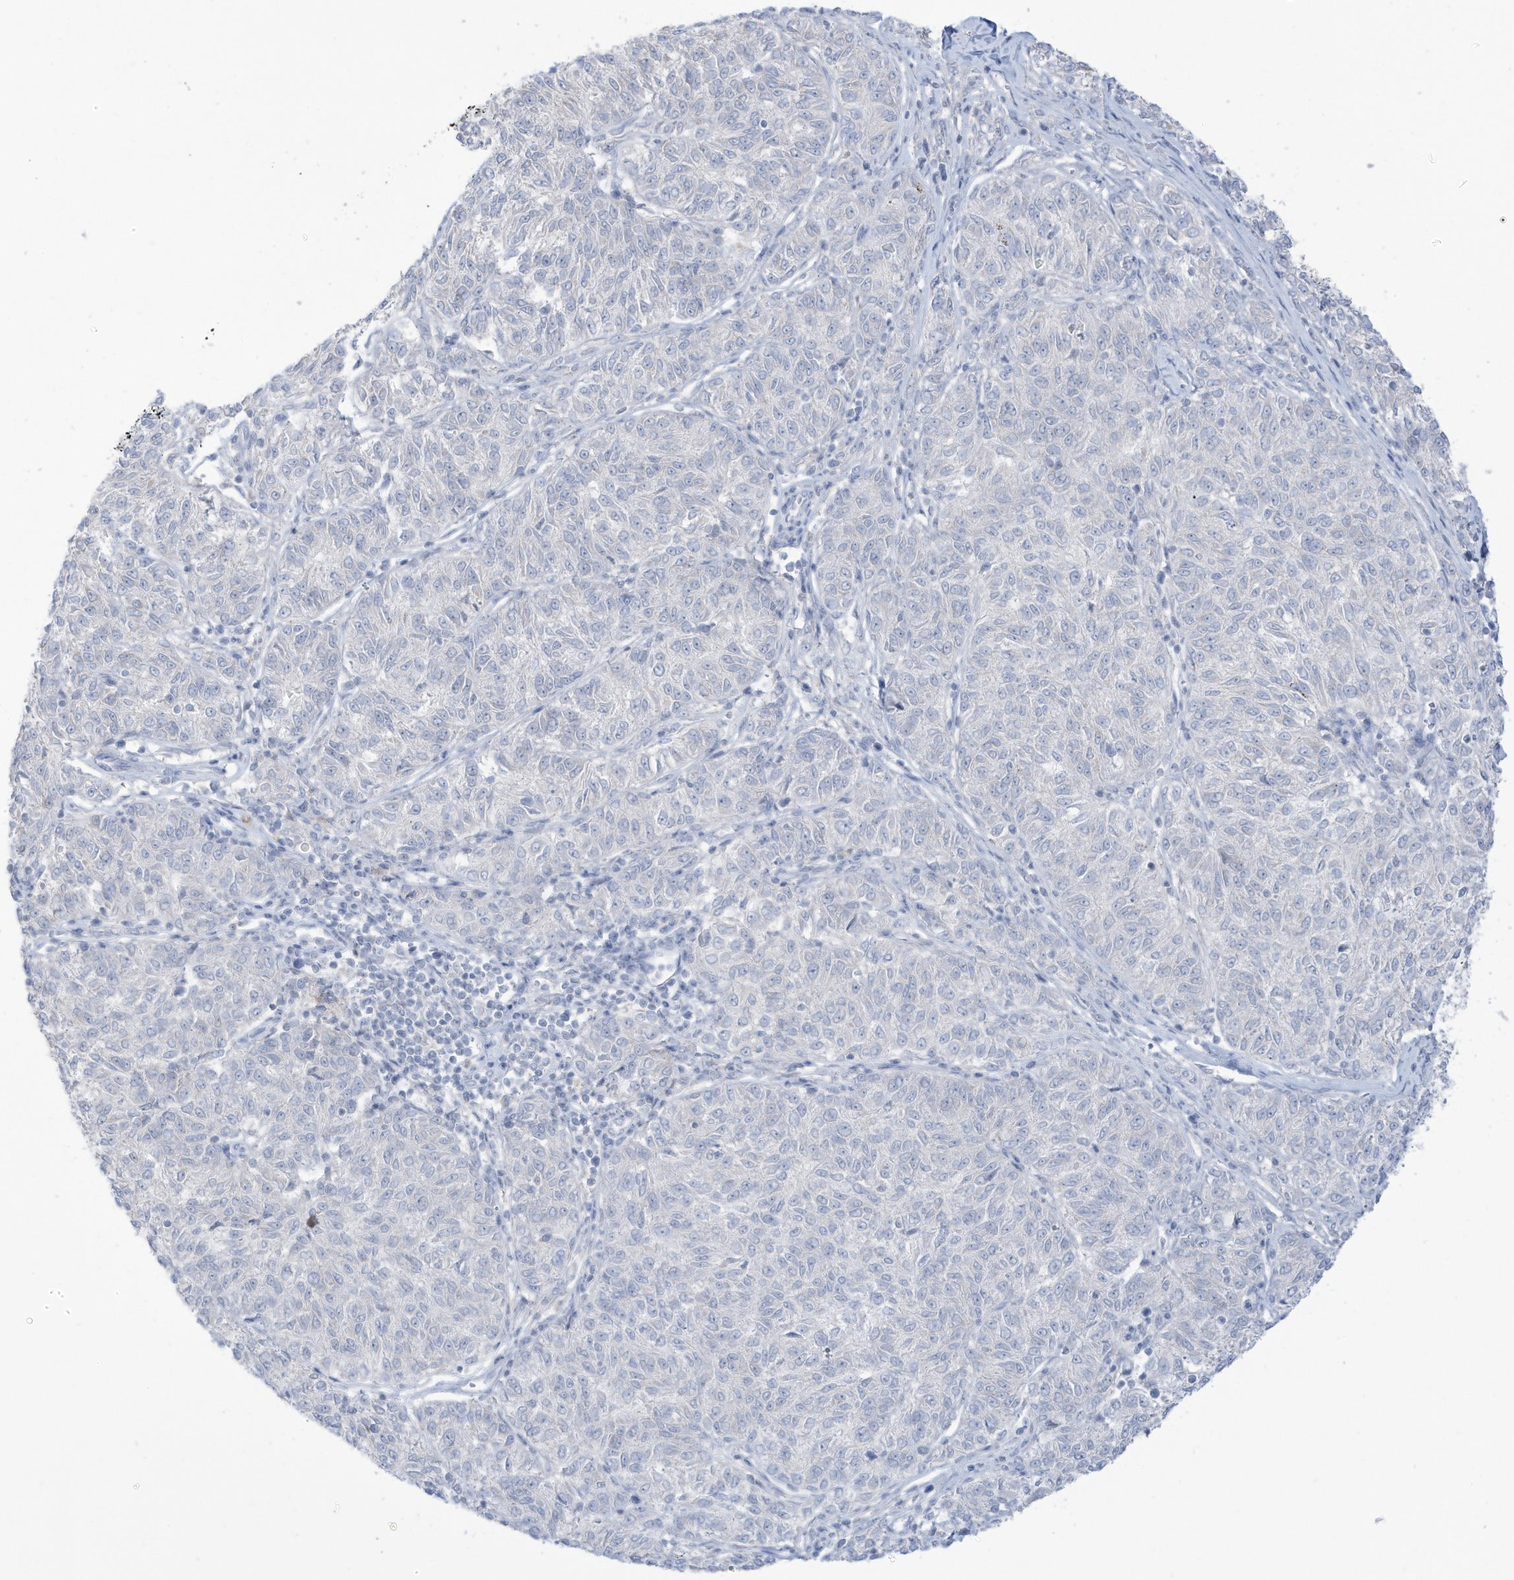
{"staining": {"intensity": "negative", "quantity": "none", "location": "none"}, "tissue": "melanoma", "cell_type": "Tumor cells", "image_type": "cancer", "snomed": [{"axis": "morphology", "description": "Malignant melanoma, NOS"}, {"axis": "topography", "description": "Skin"}], "caption": "There is no significant staining in tumor cells of melanoma.", "gene": "OGT", "patient": {"sex": "female", "age": 72}}